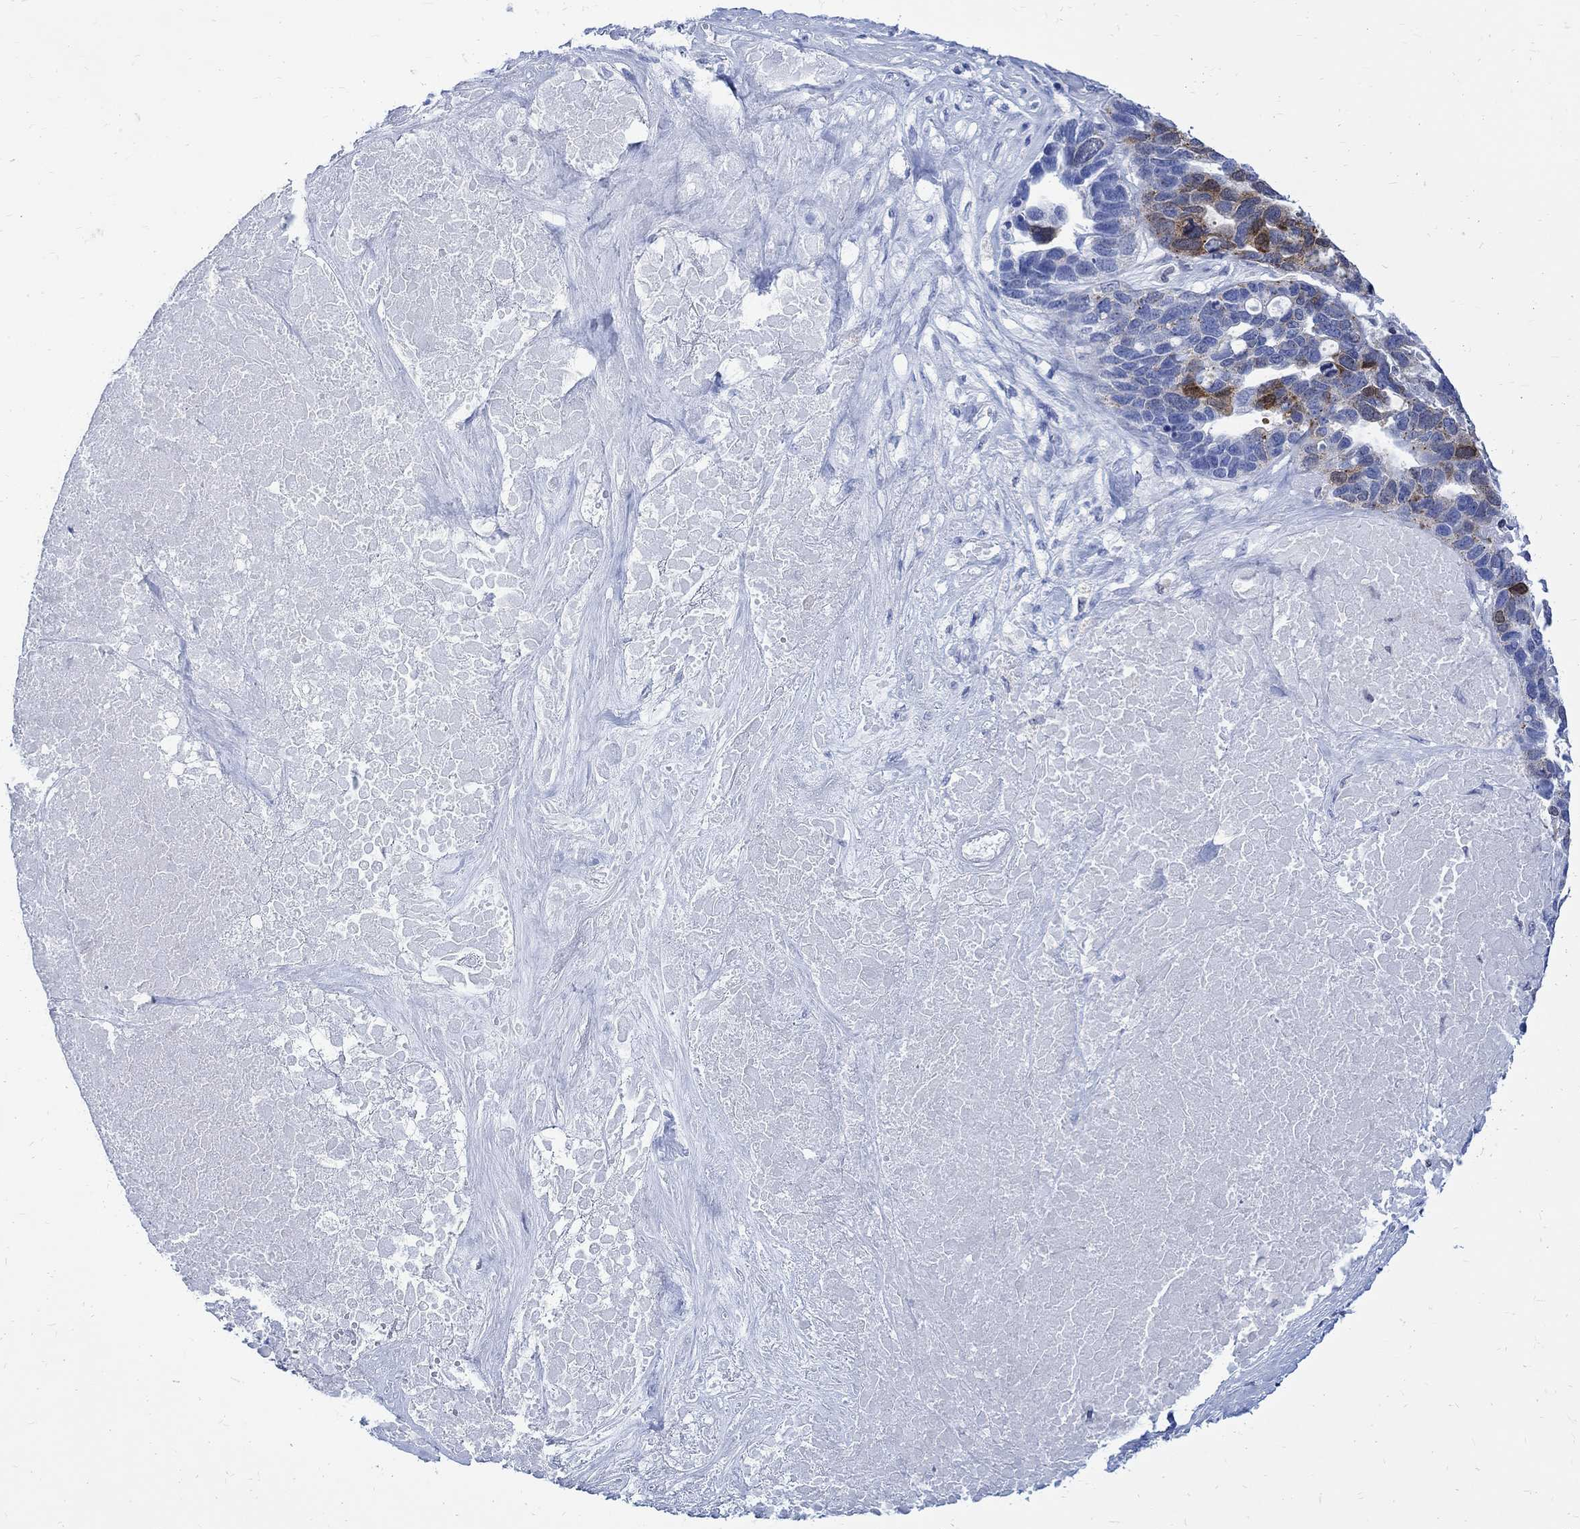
{"staining": {"intensity": "strong", "quantity": "<25%", "location": "cytoplasmic/membranous"}, "tissue": "ovarian cancer", "cell_type": "Tumor cells", "image_type": "cancer", "snomed": [{"axis": "morphology", "description": "Cystadenocarcinoma, serous, NOS"}, {"axis": "topography", "description": "Ovary"}], "caption": "Protein expression analysis of human ovarian cancer reveals strong cytoplasmic/membranous positivity in approximately <25% of tumor cells. (Brightfield microscopy of DAB IHC at high magnification).", "gene": "CPLX2", "patient": {"sex": "female", "age": 54}}